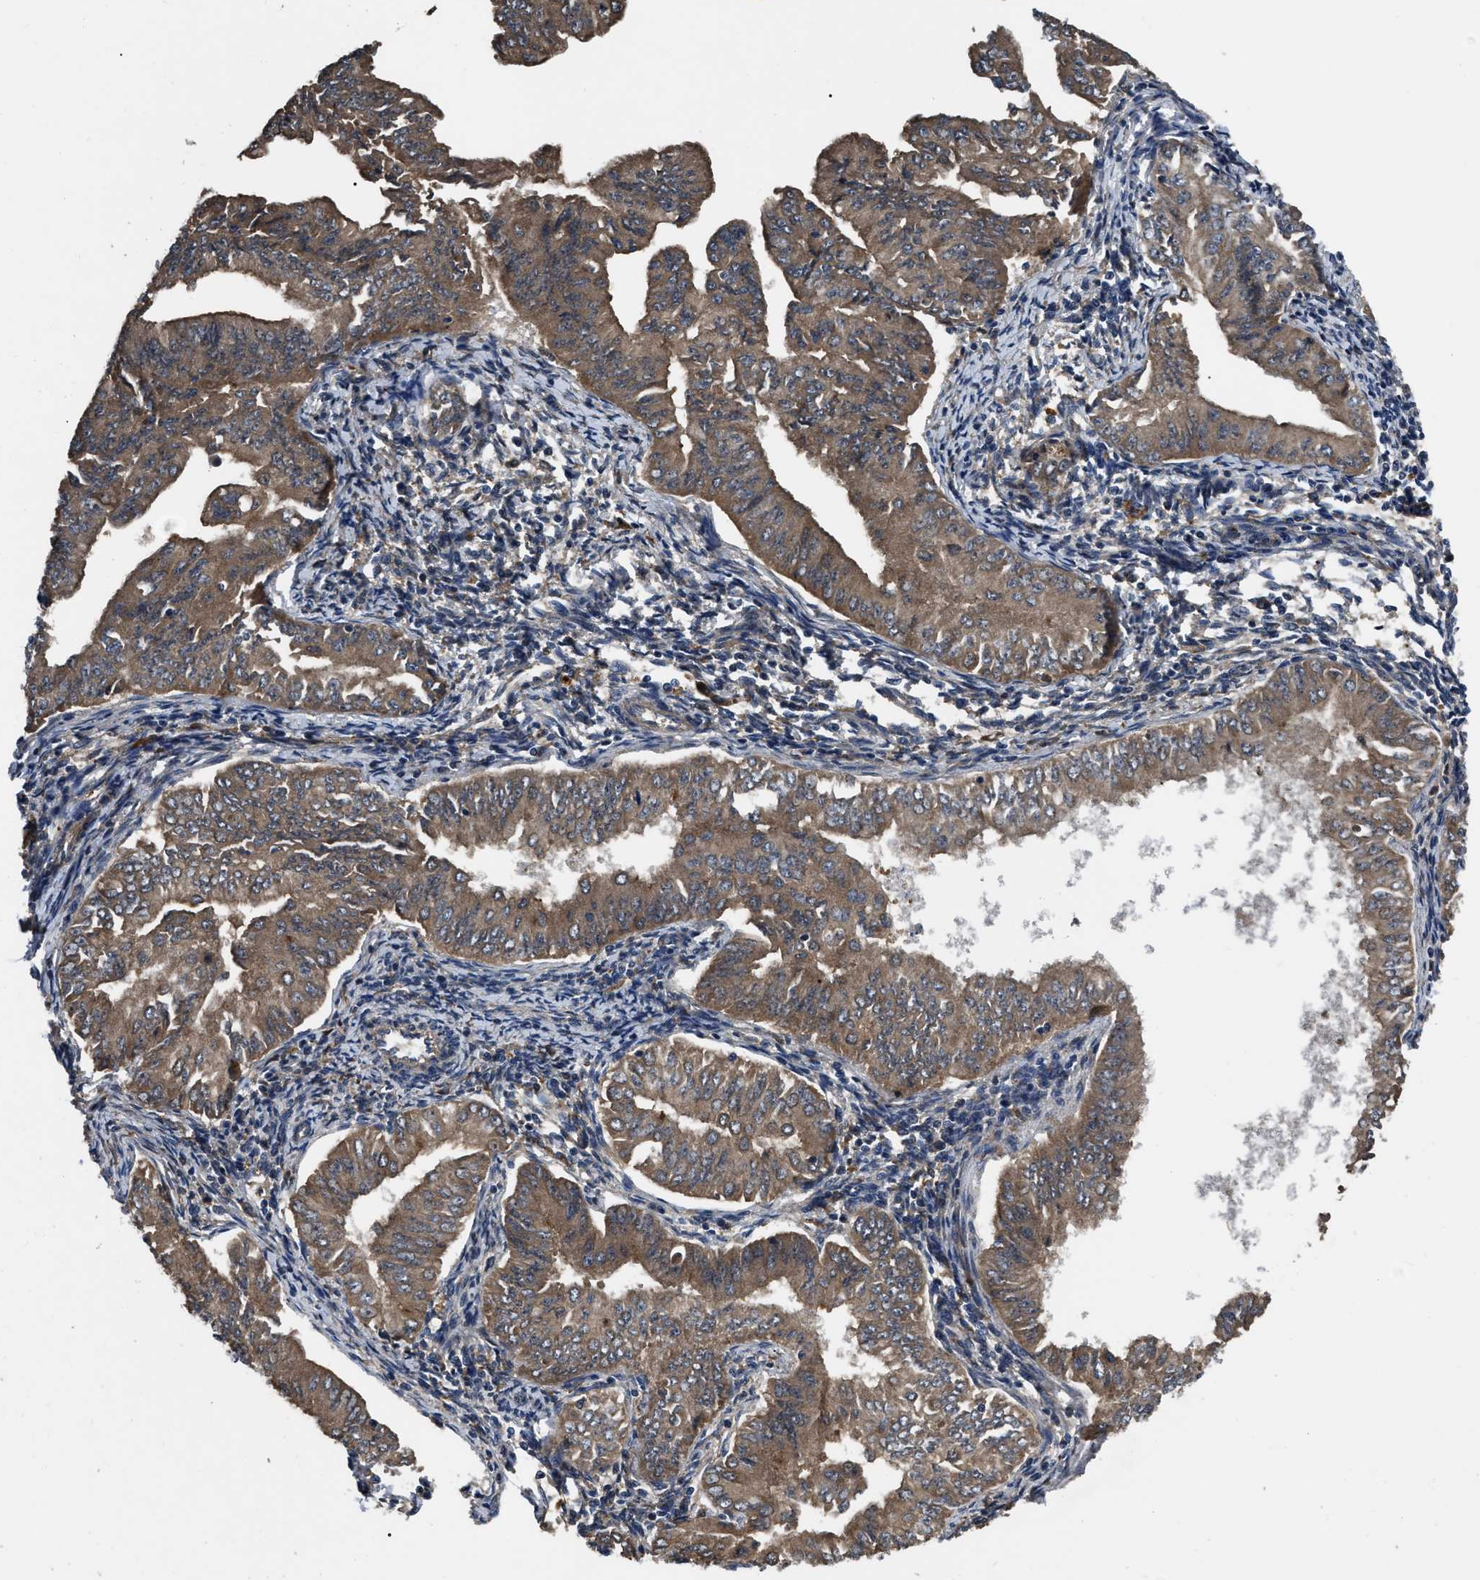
{"staining": {"intensity": "weak", "quantity": ">75%", "location": "cytoplasmic/membranous"}, "tissue": "endometrial cancer", "cell_type": "Tumor cells", "image_type": "cancer", "snomed": [{"axis": "morphology", "description": "Normal tissue, NOS"}, {"axis": "morphology", "description": "Adenocarcinoma, NOS"}, {"axis": "topography", "description": "Endometrium"}], "caption": "Human endometrial cancer stained with a brown dye demonstrates weak cytoplasmic/membranous positive positivity in about >75% of tumor cells.", "gene": "PPWD1", "patient": {"sex": "female", "age": 53}}